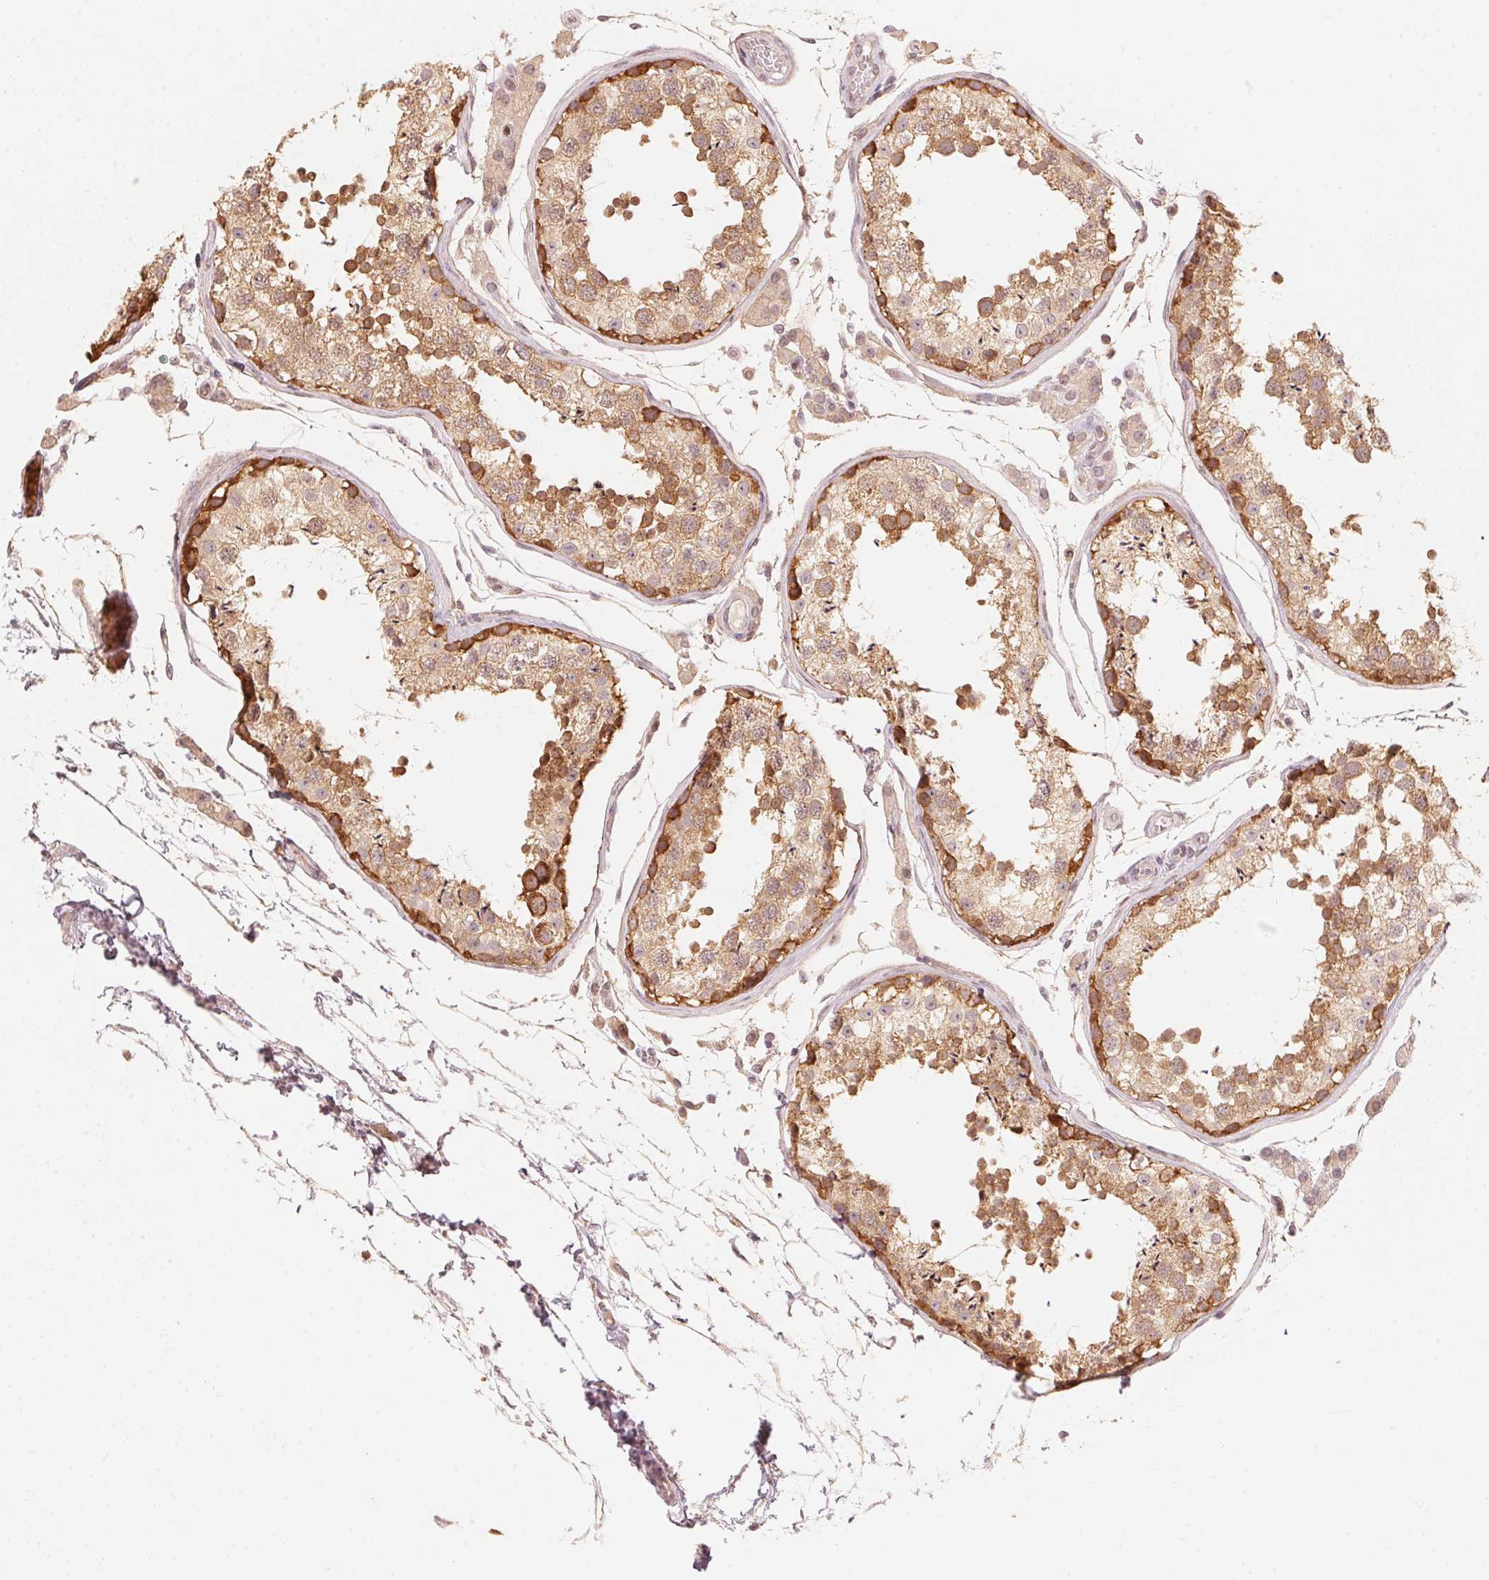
{"staining": {"intensity": "moderate", "quantity": ">75%", "location": "cytoplasmic/membranous"}, "tissue": "testis", "cell_type": "Cells in seminiferous ducts", "image_type": "normal", "snomed": [{"axis": "morphology", "description": "Normal tissue, NOS"}, {"axis": "topography", "description": "Testis"}], "caption": "DAB immunohistochemical staining of unremarkable testis shows moderate cytoplasmic/membranous protein expression in about >75% of cells in seminiferous ducts.", "gene": "PRKN", "patient": {"sex": "male", "age": 29}}